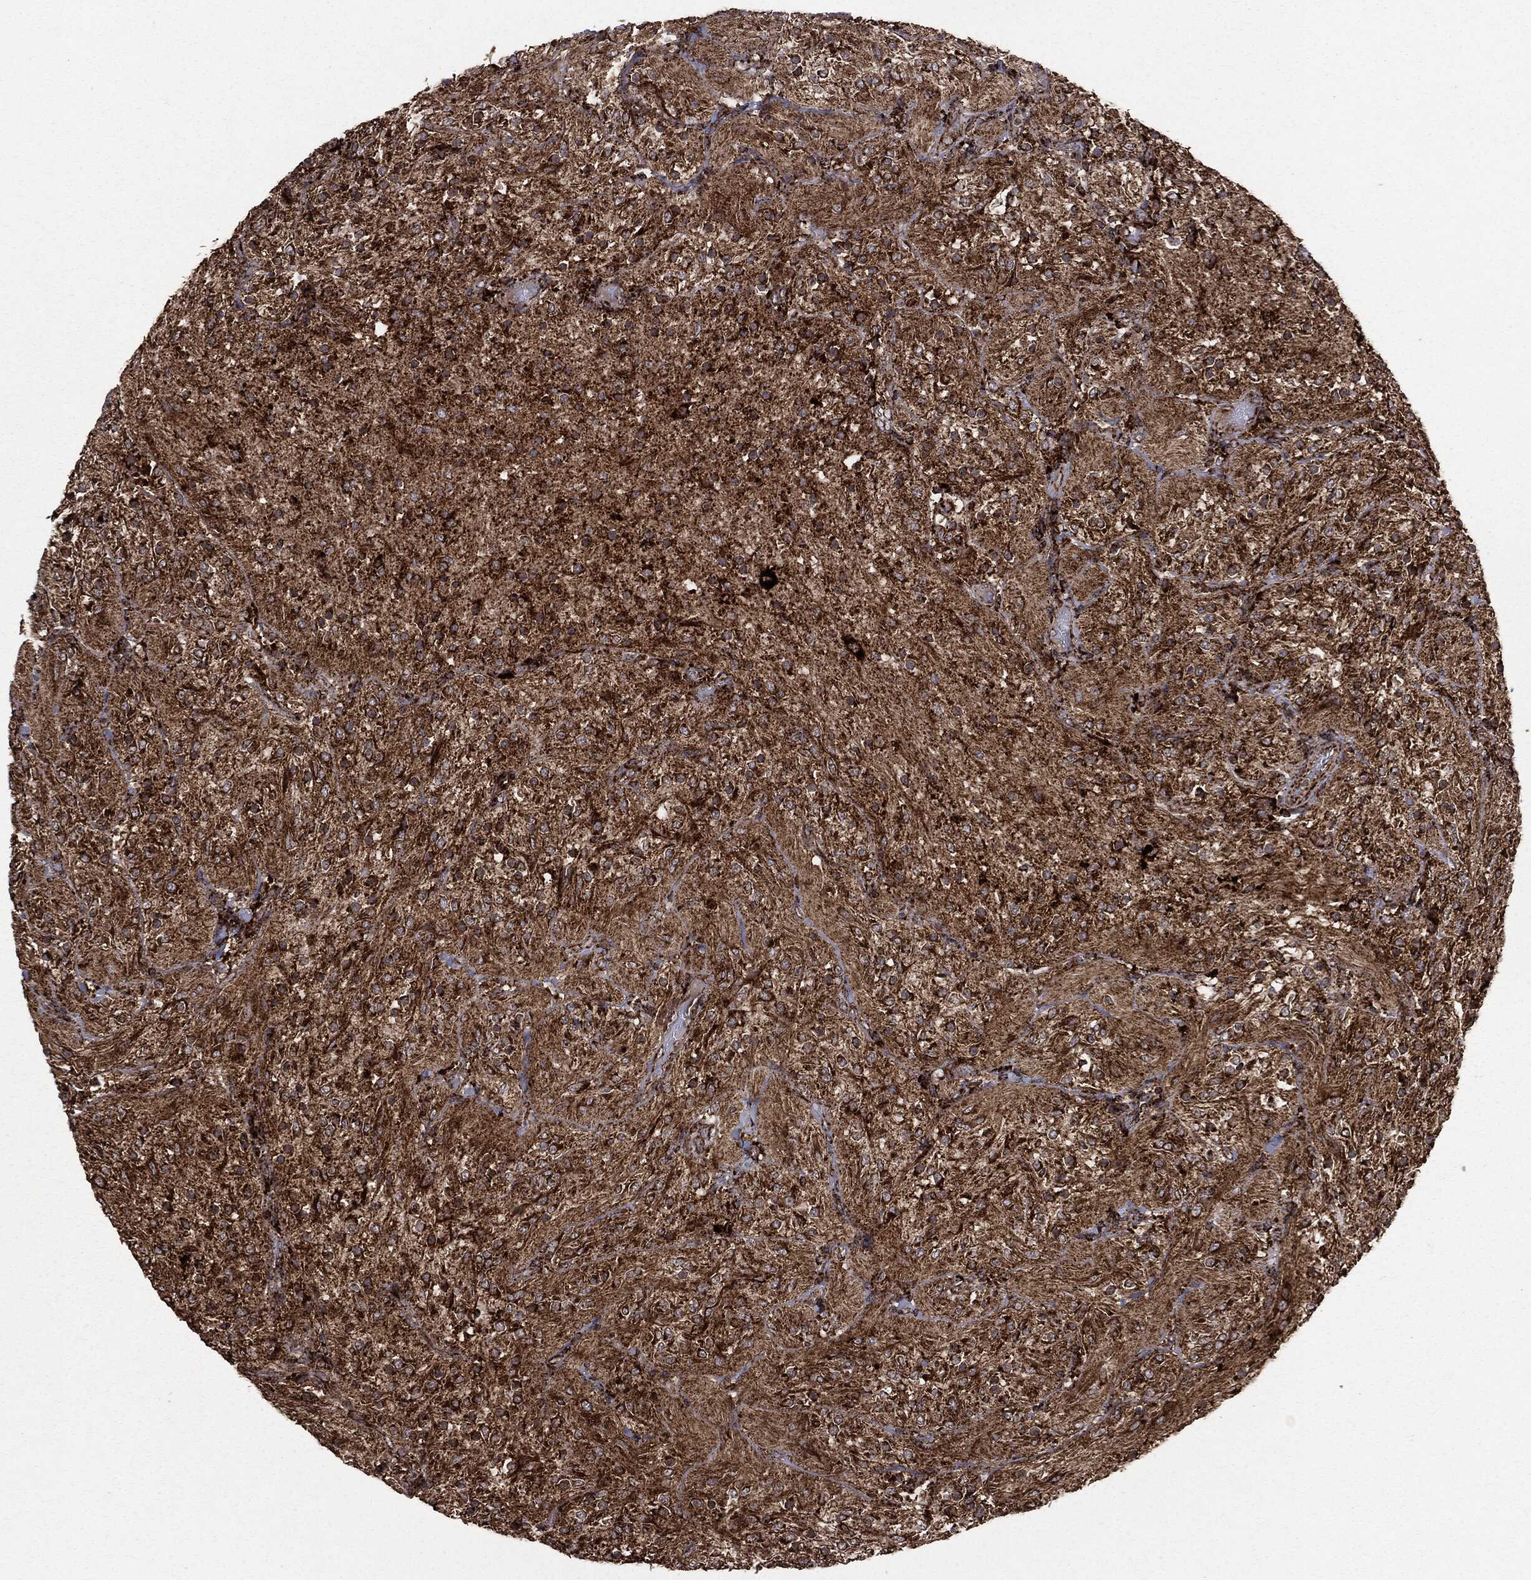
{"staining": {"intensity": "strong", "quantity": ">75%", "location": "cytoplasmic/membranous"}, "tissue": "glioma", "cell_type": "Tumor cells", "image_type": "cancer", "snomed": [{"axis": "morphology", "description": "Glioma, malignant, Low grade"}, {"axis": "topography", "description": "Brain"}], "caption": "Protein expression analysis of malignant glioma (low-grade) exhibits strong cytoplasmic/membranous expression in about >75% of tumor cells.", "gene": "MAP2K1", "patient": {"sex": "male", "age": 3}}